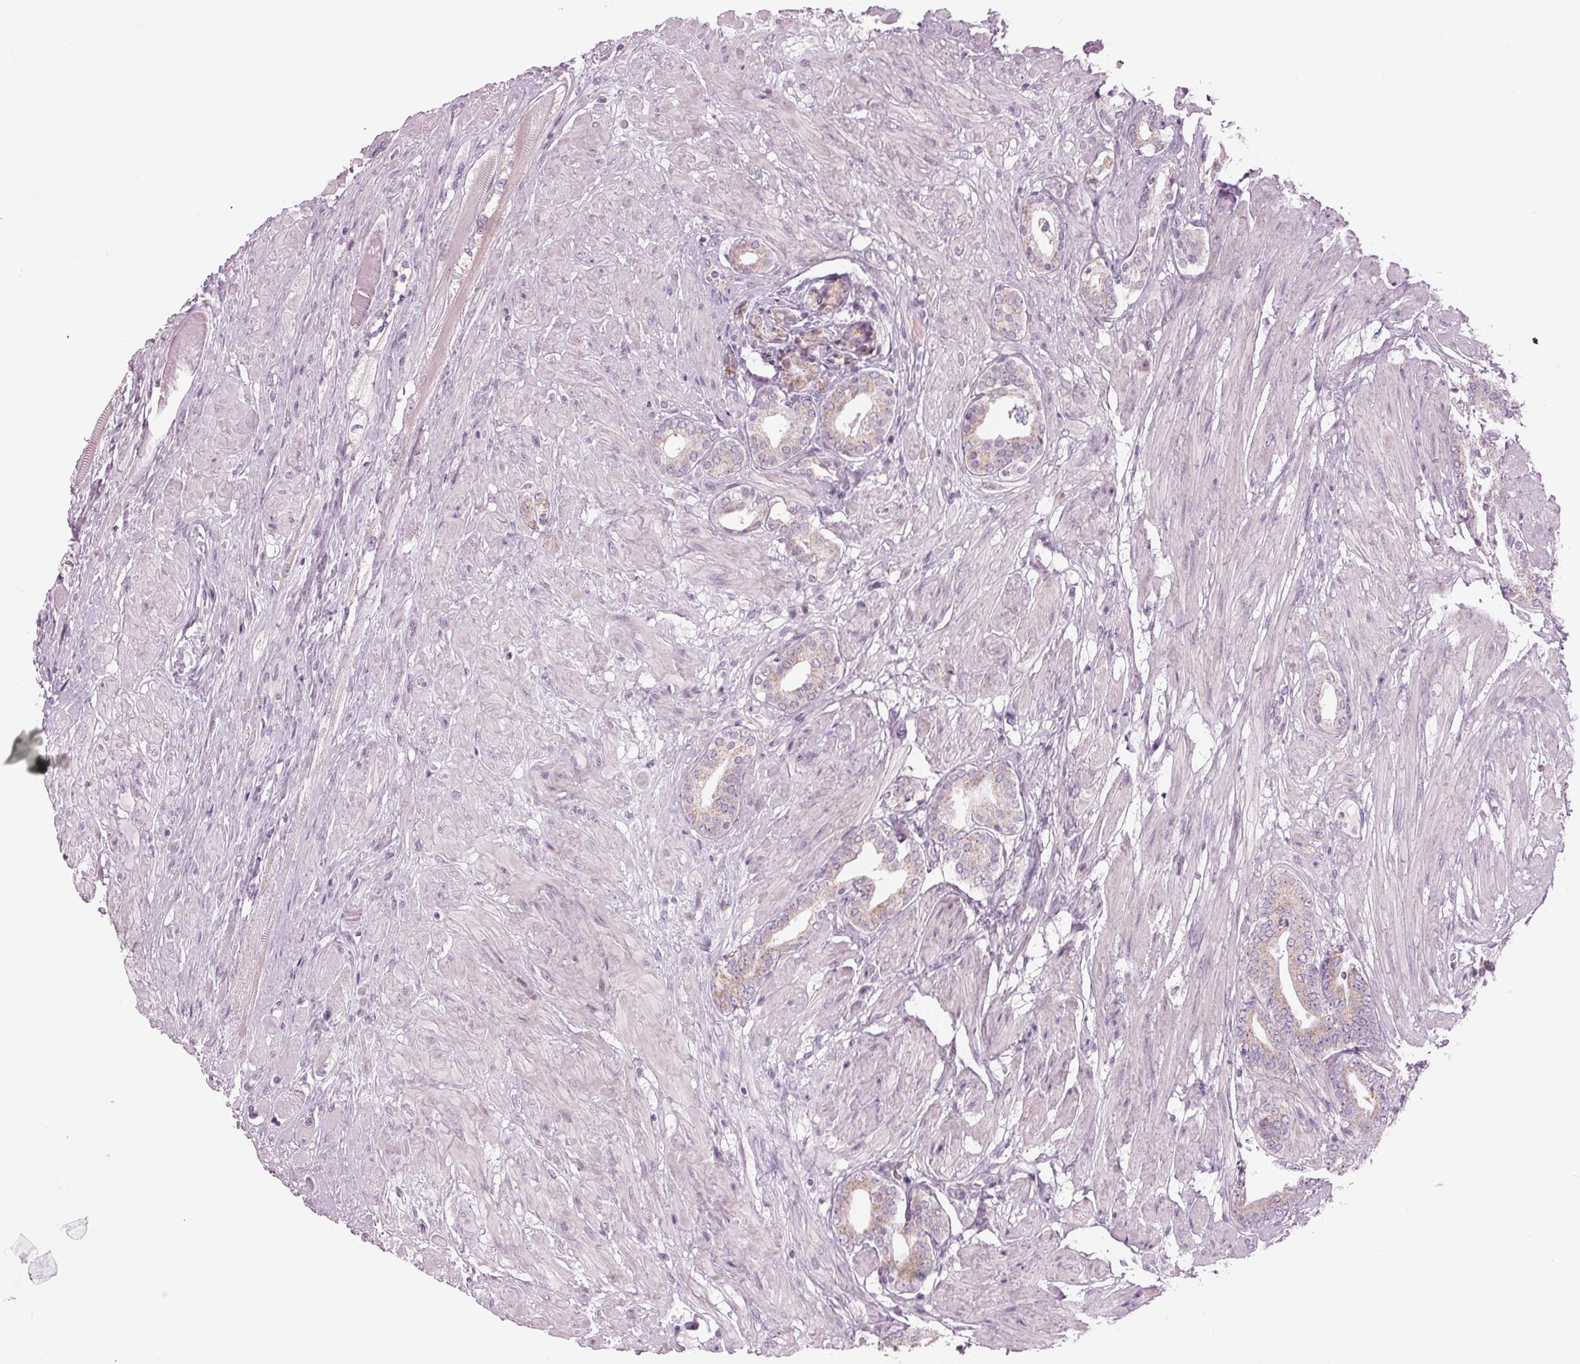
{"staining": {"intensity": "weak", "quantity": "<25%", "location": "cytoplasmic/membranous"}, "tissue": "prostate cancer", "cell_type": "Tumor cells", "image_type": "cancer", "snomed": [{"axis": "morphology", "description": "Adenocarcinoma, High grade"}, {"axis": "topography", "description": "Prostate"}], "caption": "DAB (3,3'-diaminobenzidine) immunohistochemical staining of human adenocarcinoma (high-grade) (prostate) exhibits no significant staining in tumor cells.", "gene": "SAMD4A", "patient": {"sex": "male", "age": 56}}